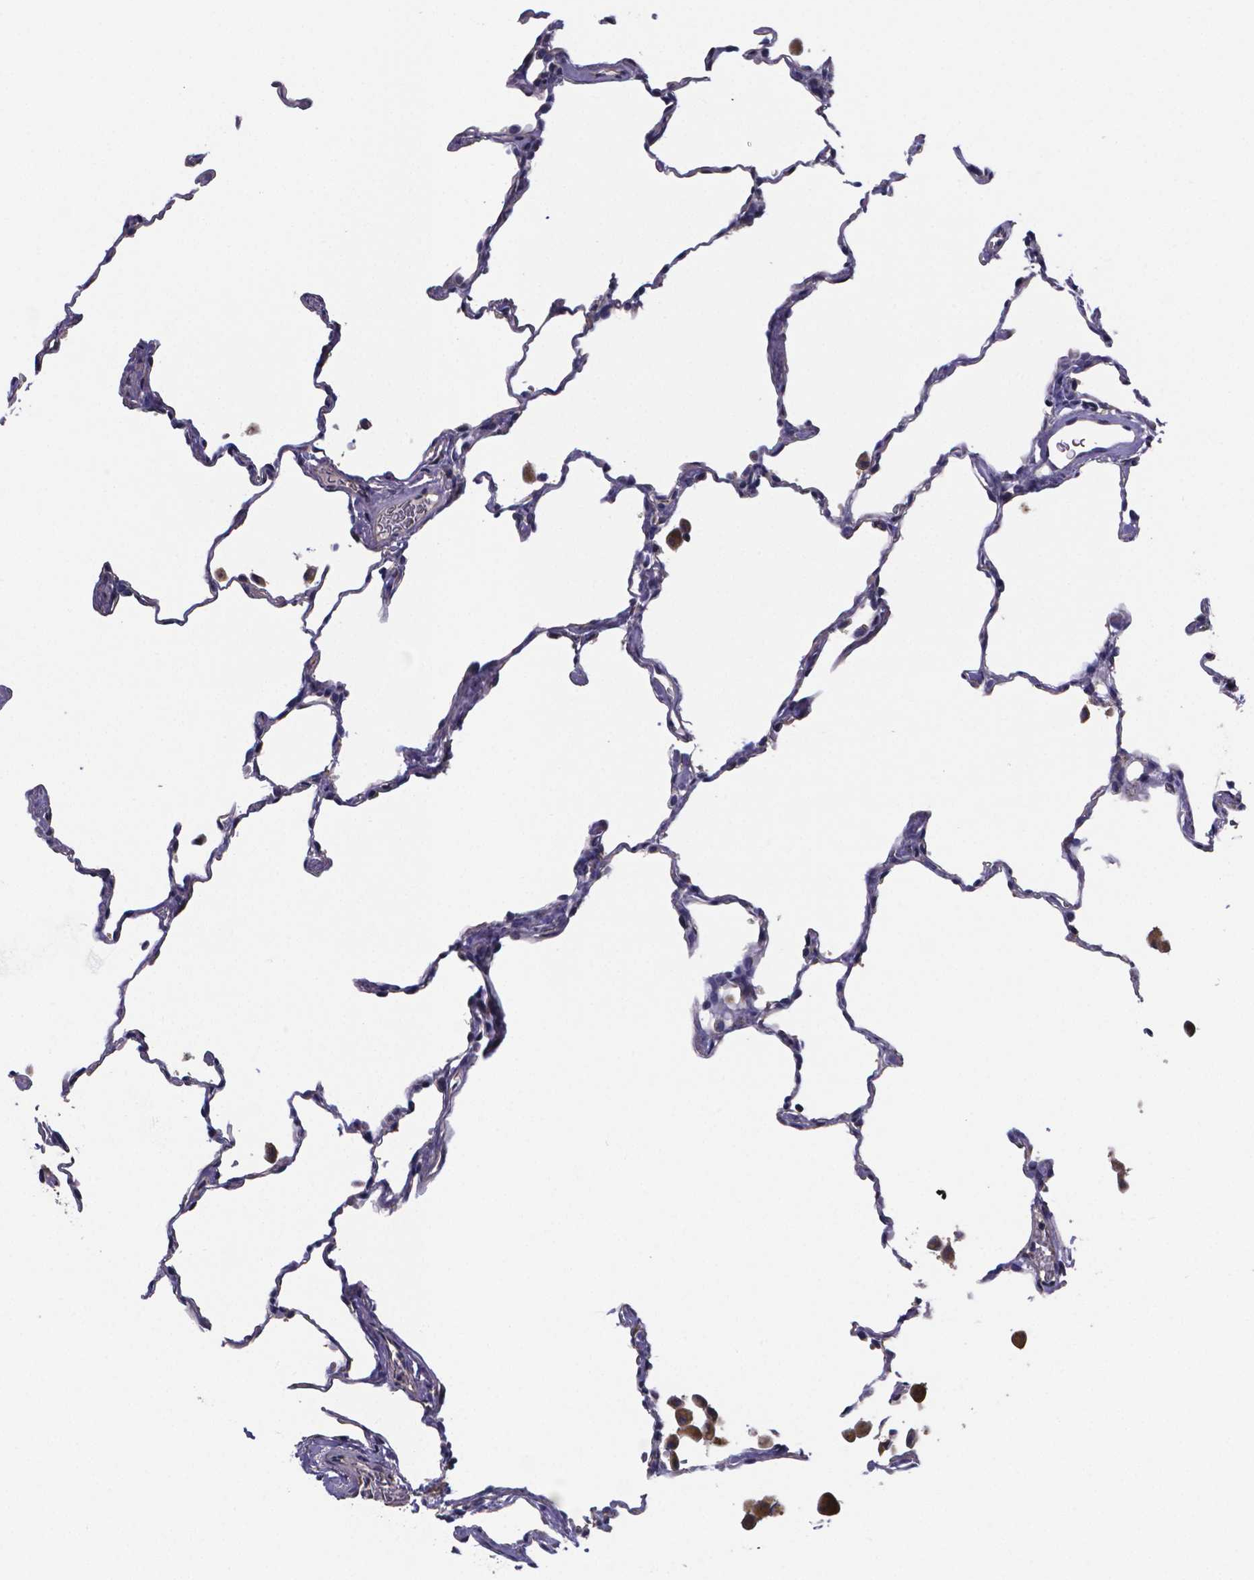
{"staining": {"intensity": "negative", "quantity": "none", "location": "none"}, "tissue": "lung", "cell_type": "Alveolar cells", "image_type": "normal", "snomed": [{"axis": "morphology", "description": "Normal tissue, NOS"}, {"axis": "topography", "description": "Lung"}], "caption": "A high-resolution photomicrograph shows immunohistochemistry staining of benign lung, which displays no significant positivity in alveolar cells.", "gene": "SFRP4", "patient": {"sex": "female", "age": 47}}